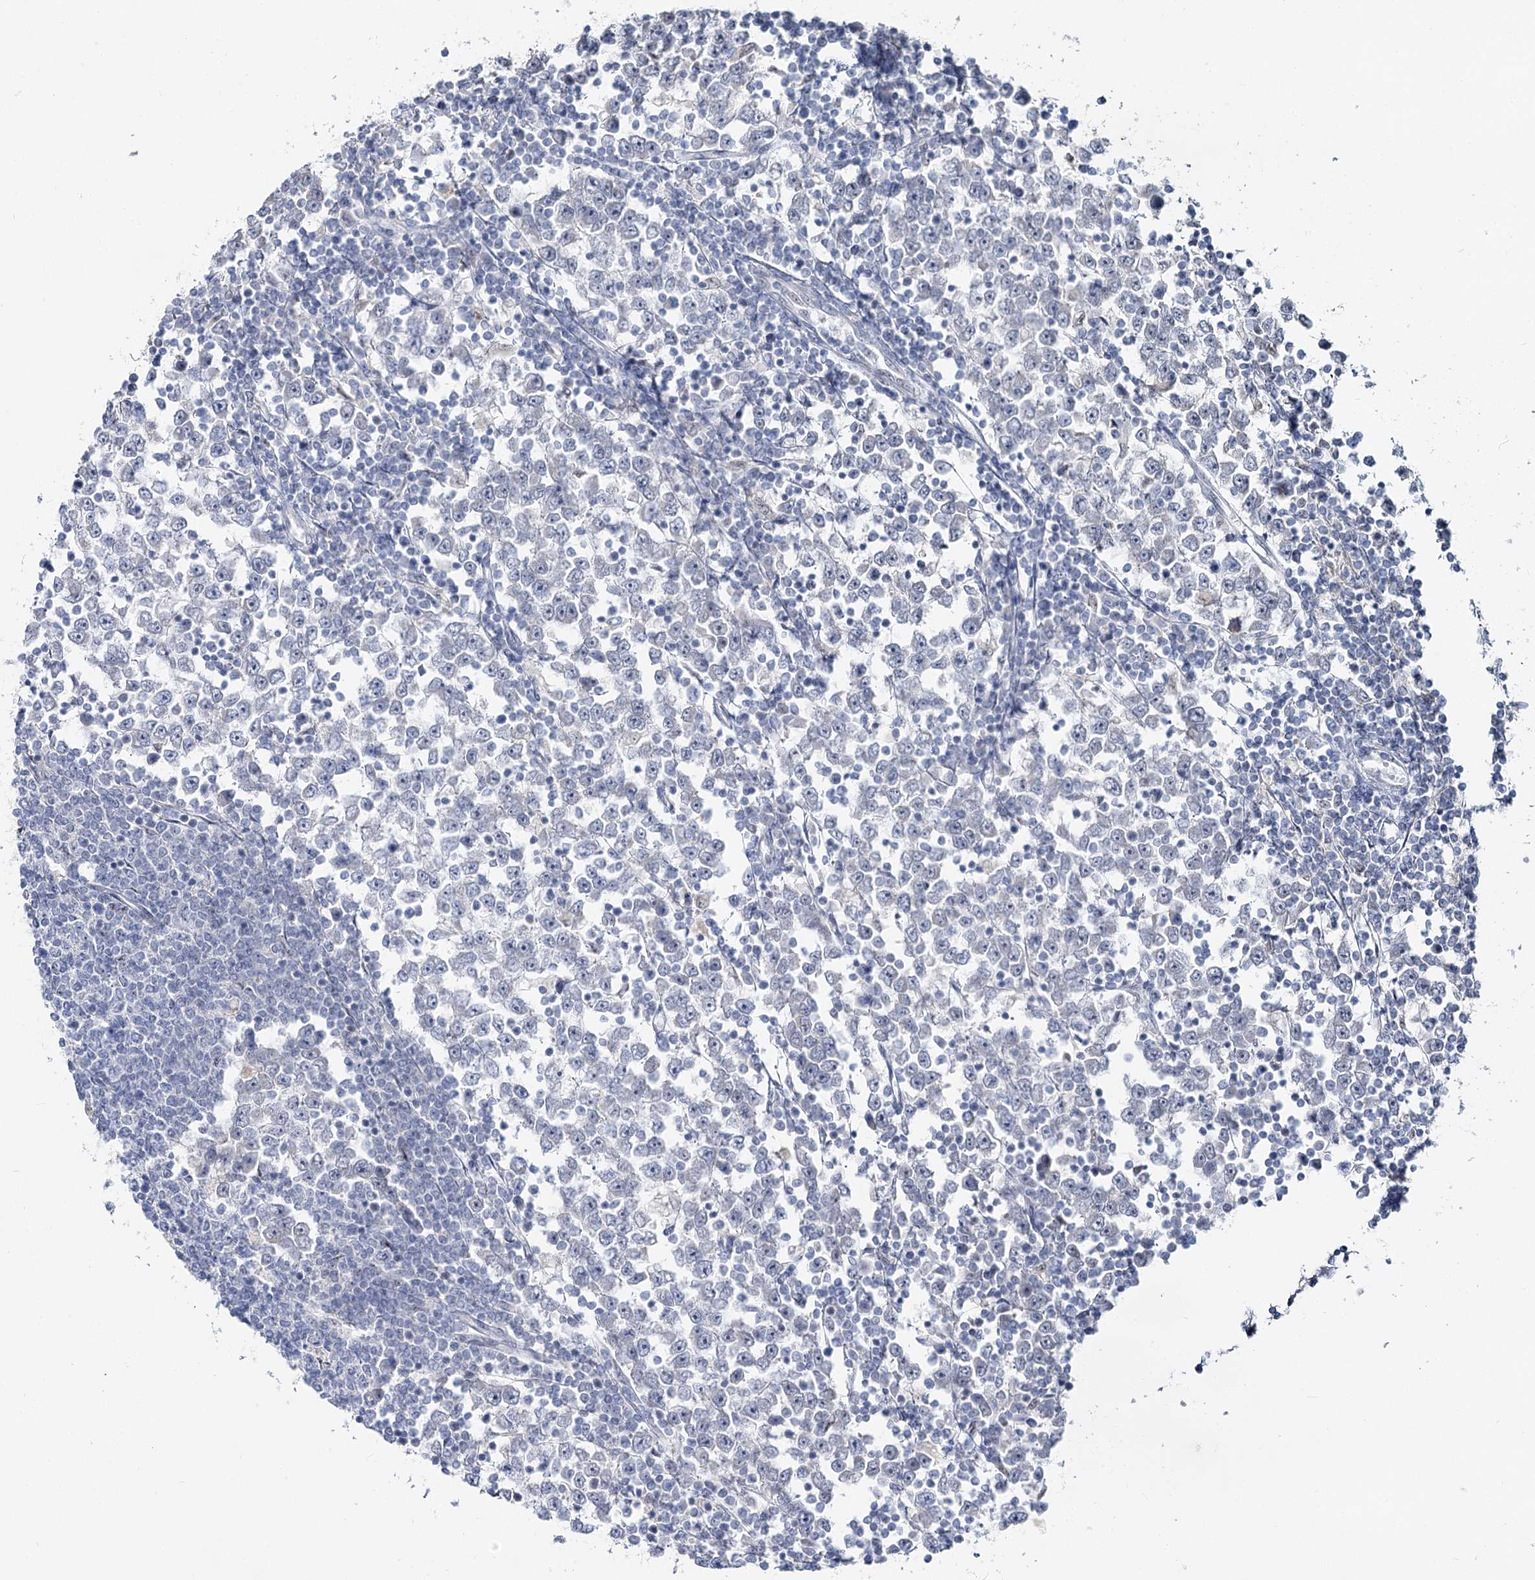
{"staining": {"intensity": "negative", "quantity": "none", "location": "none"}, "tissue": "testis cancer", "cell_type": "Tumor cells", "image_type": "cancer", "snomed": [{"axis": "morphology", "description": "Seminoma, NOS"}, {"axis": "topography", "description": "Testis"}], "caption": "This is a image of IHC staining of seminoma (testis), which shows no staining in tumor cells. Nuclei are stained in blue.", "gene": "RUFY4", "patient": {"sex": "male", "age": 65}}